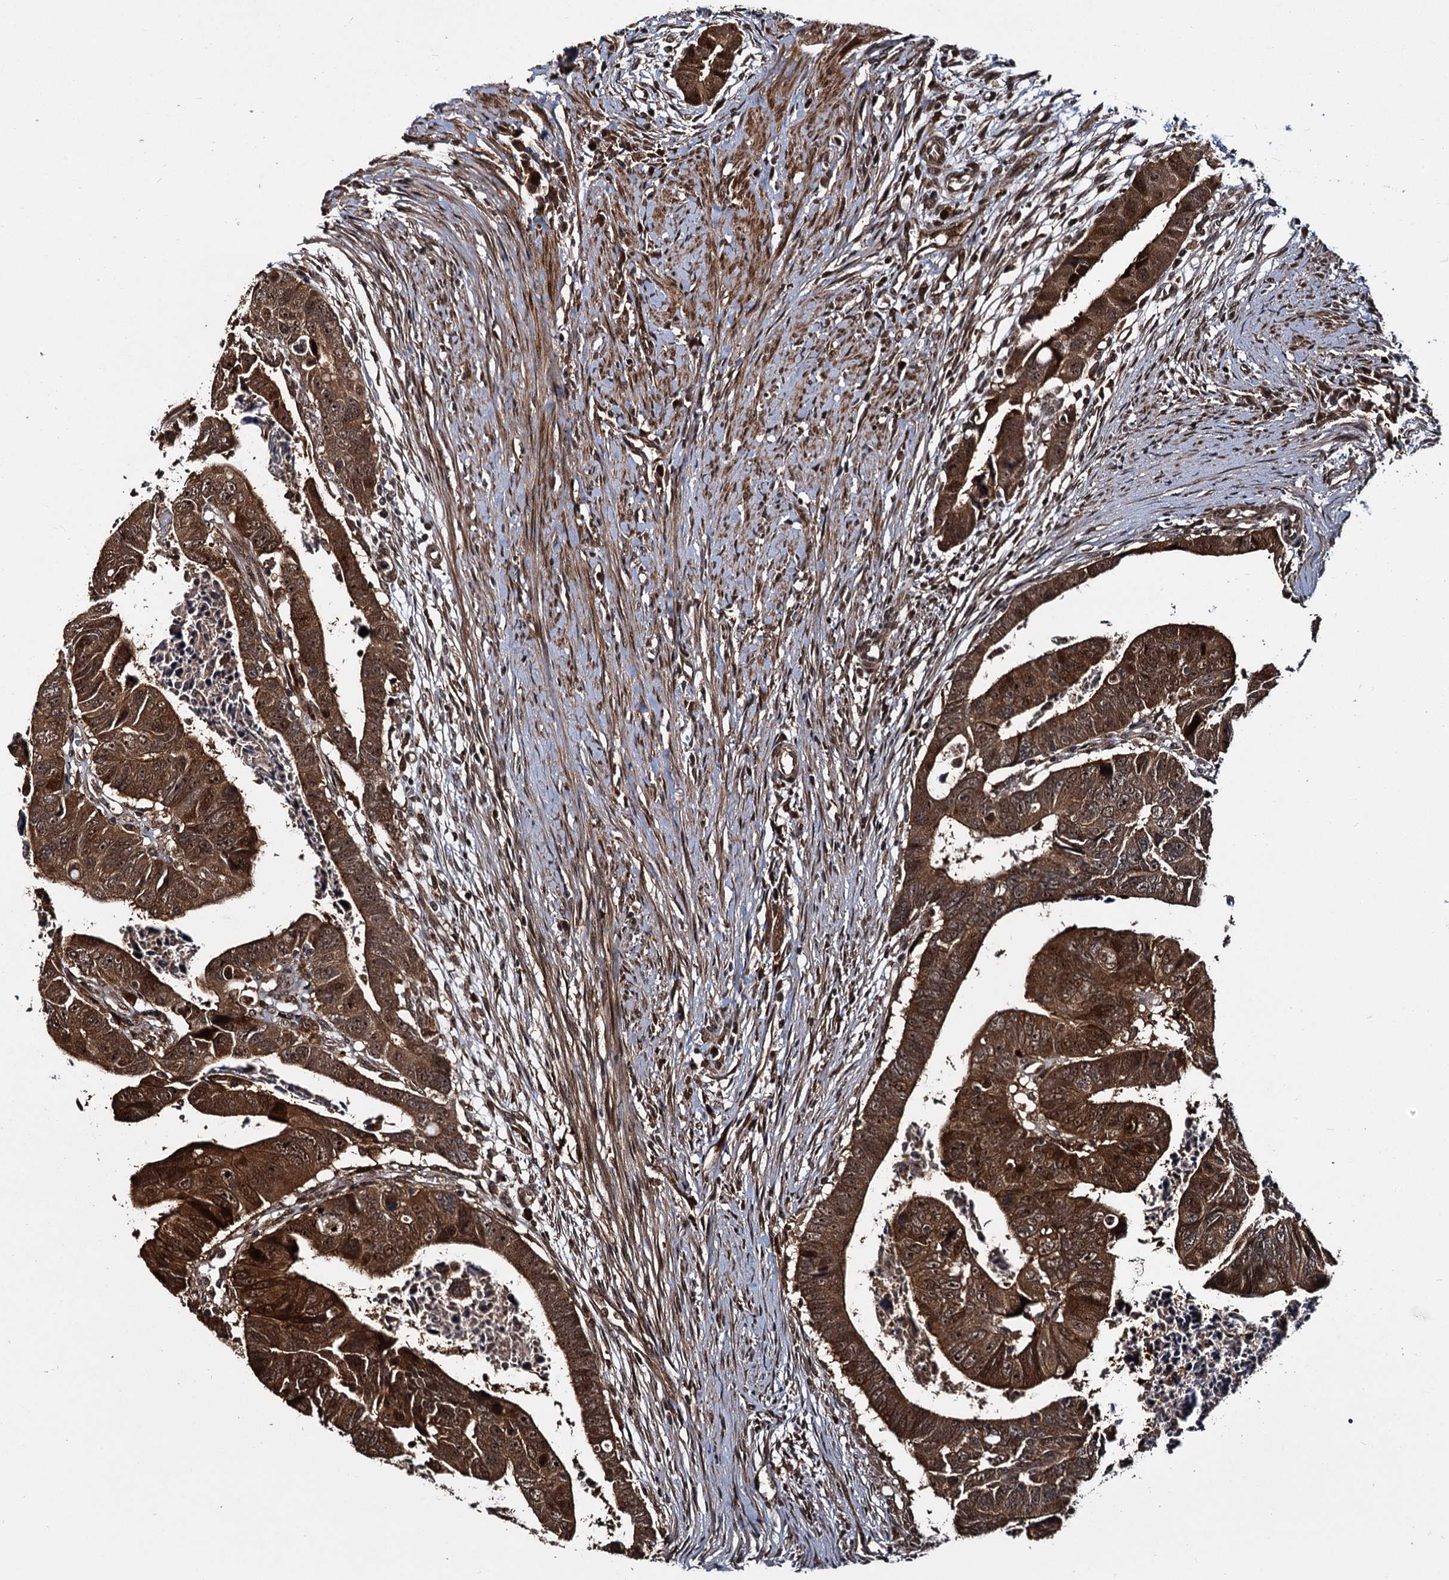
{"staining": {"intensity": "moderate", "quantity": ">75%", "location": "cytoplasmic/membranous,nuclear"}, "tissue": "colorectal cancer", "cell_type": "Tumor cells", "image_type": "cancer", "snomed": [{"axis": "morphology", "description": "Adenocarcinoma, NOS"}, {"axis": "topography", "description": "Rectum"}], "caption": "A micrograph showing moderate cytoplasmic/membranous and nuclear expression in approximately >75% of tumor cells in colorectal adenocarcinoma, as visualized by brown immunohistochemical staining.", "gene": "CEP192", "patient": {"sex": "female", "age": 65}}